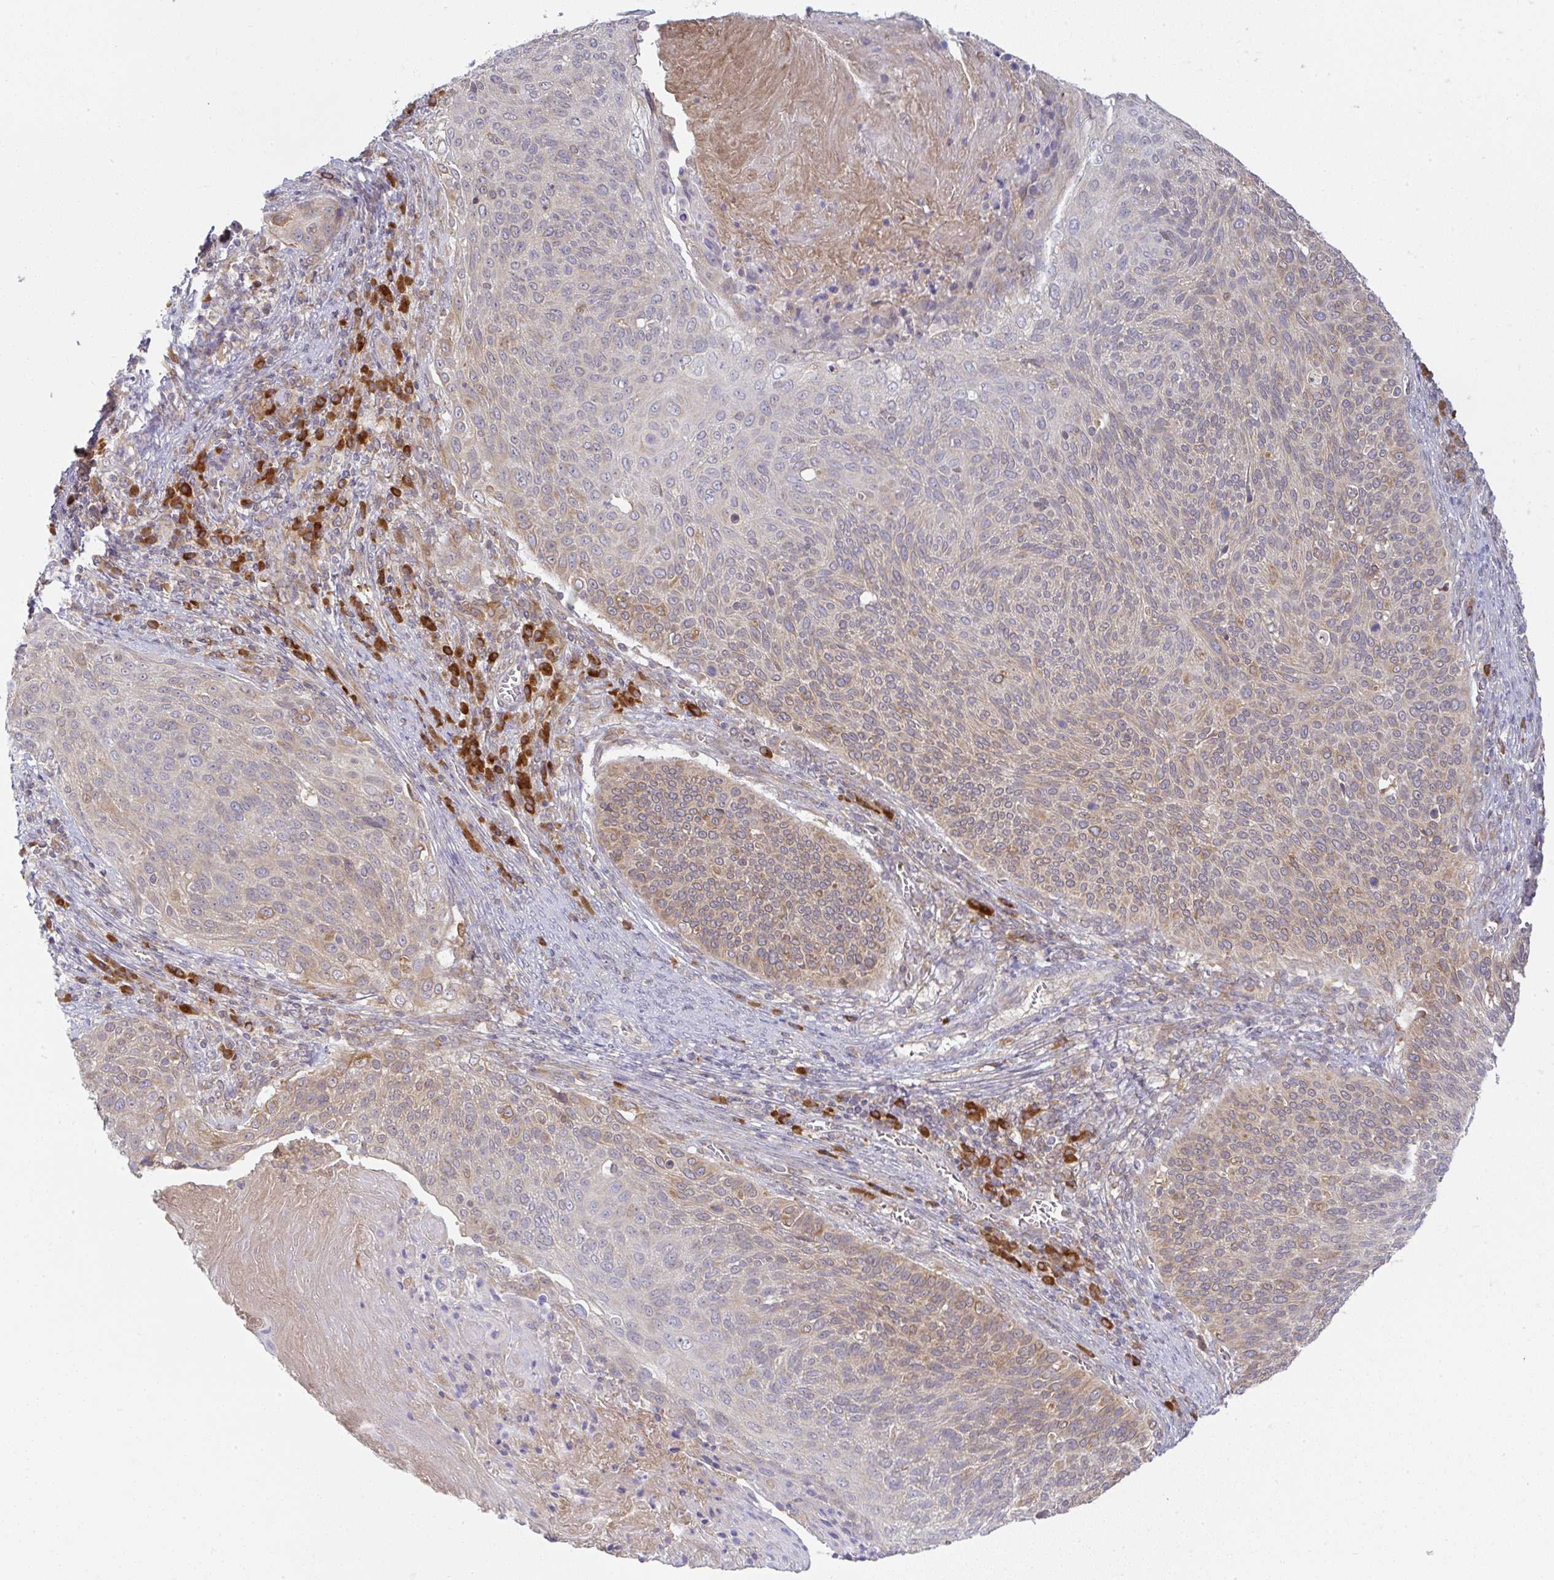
{"staining": {"intensity": "moderate", "quantity": "25%-75%", "location": "cytoplasmic/membranous"}, "tissue": "cervical cancer", "cell_type": "Tumor cells", "image_type": "cancer", "snomed": [{"axis": "morphology", "description": "Squamous cell carcinoma, NOS"}, {"axis": "topography", "description": "Cervix"}], "caption": "Immunohistochemical staining of human squamous cell carcinoma (cervical) demonstrates moderate cytoplasmic/membranous protein staining in about 25%-75% of tumor cells.", "gene": "DERL2", "patient": {"sex": "female", "age": 31}}